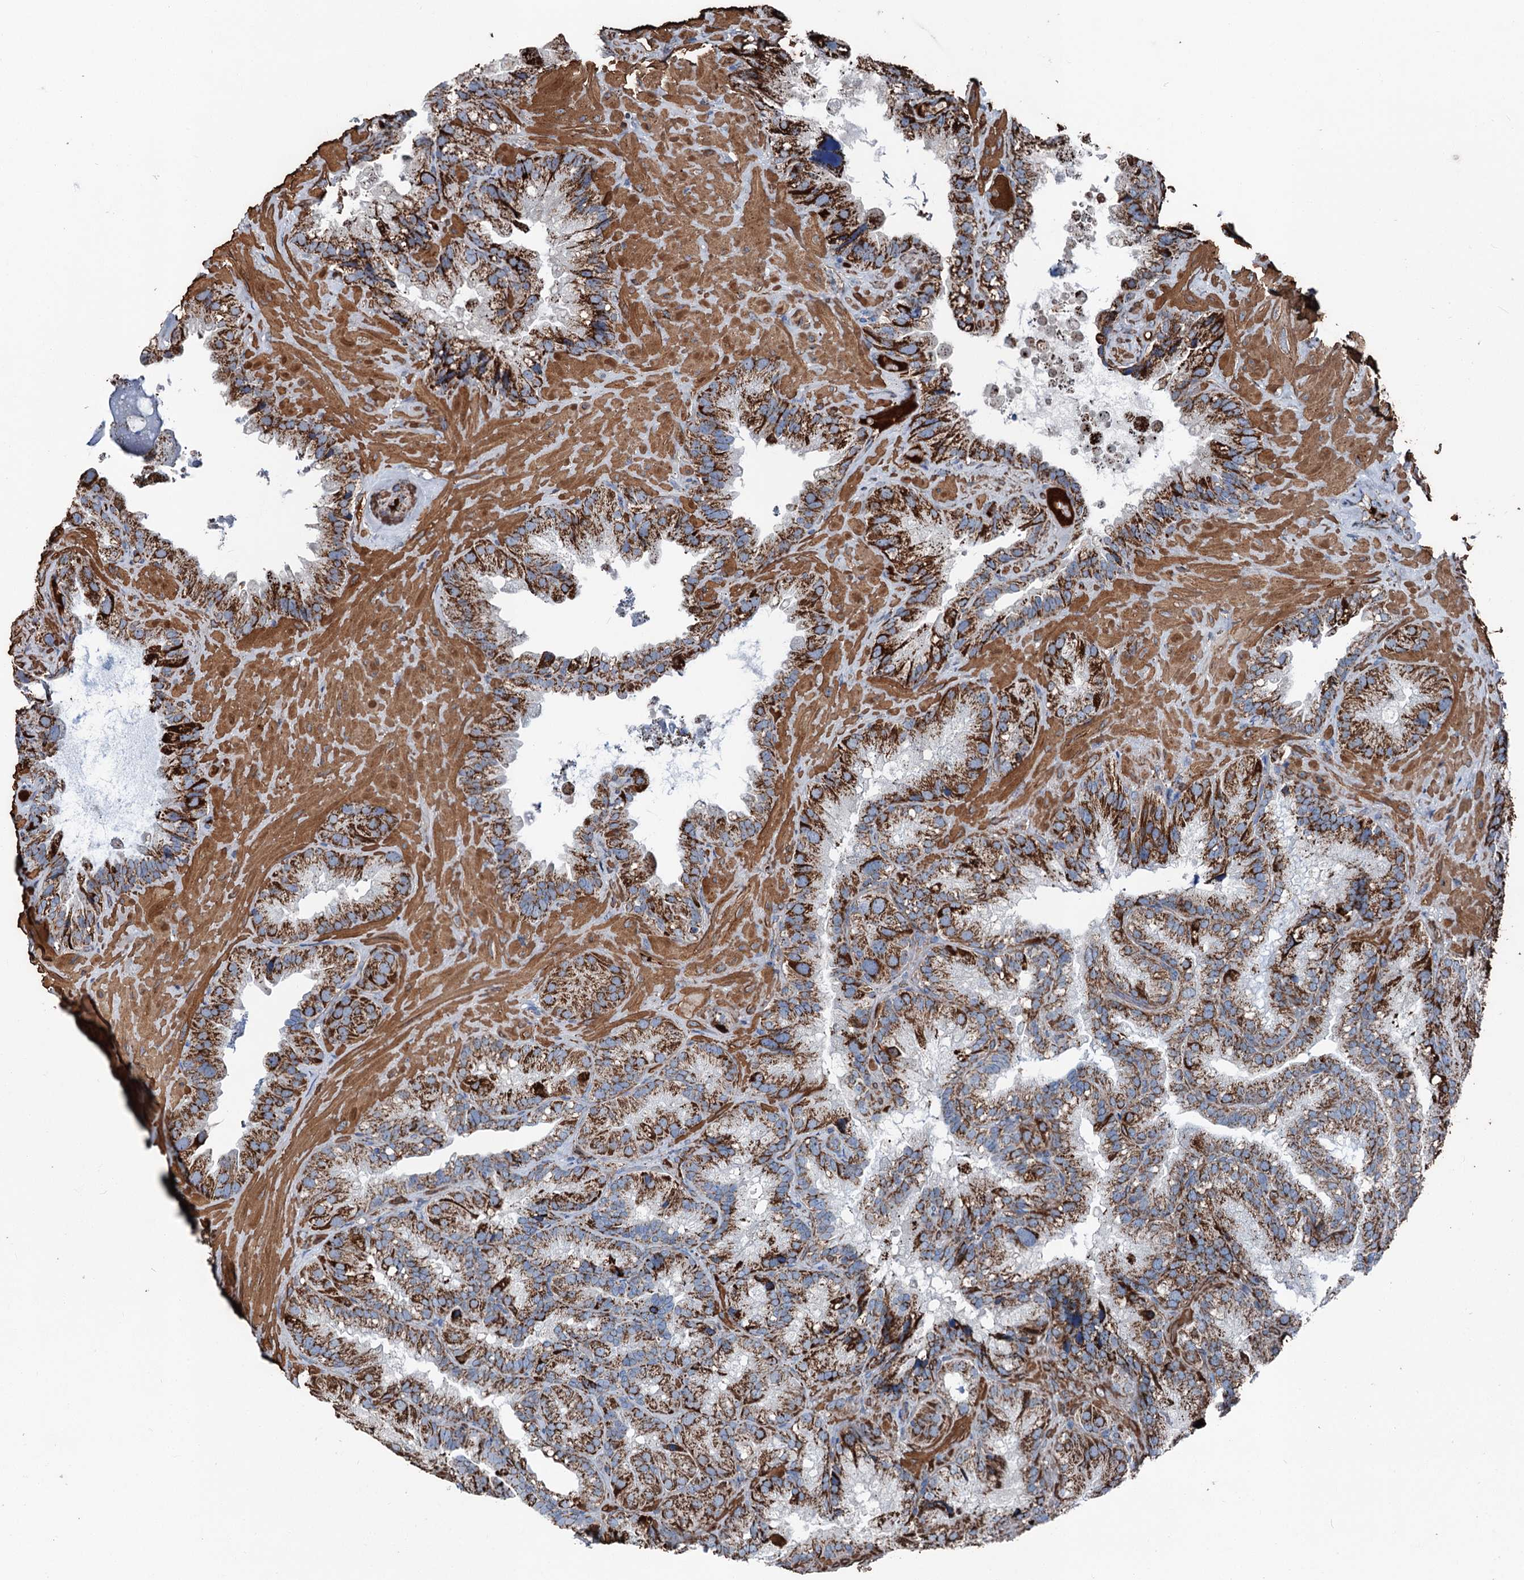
{"staining": {"intensity": "strong", "quantity": ">75%", "location": "cytoplasmic/membranous"}, "tissue": "seminal vesicle", "cell_type": "Glandular cells", "image_type": "normal", "snomed": [{"axis": "morphology", "description": "Normal tissue, NOS"}, {"axis": "topography", "description": "Prostate"}, {"axis": "topography", "description": "Seminal veicle"}], "caption": "Protein staining of benign seminal vesicle demonstrates strong cytoplasmic/membranous staining in about >75% of glandular cells.", "gene": "DDIAS", "patient": {"sex": "male", "age": 68}}